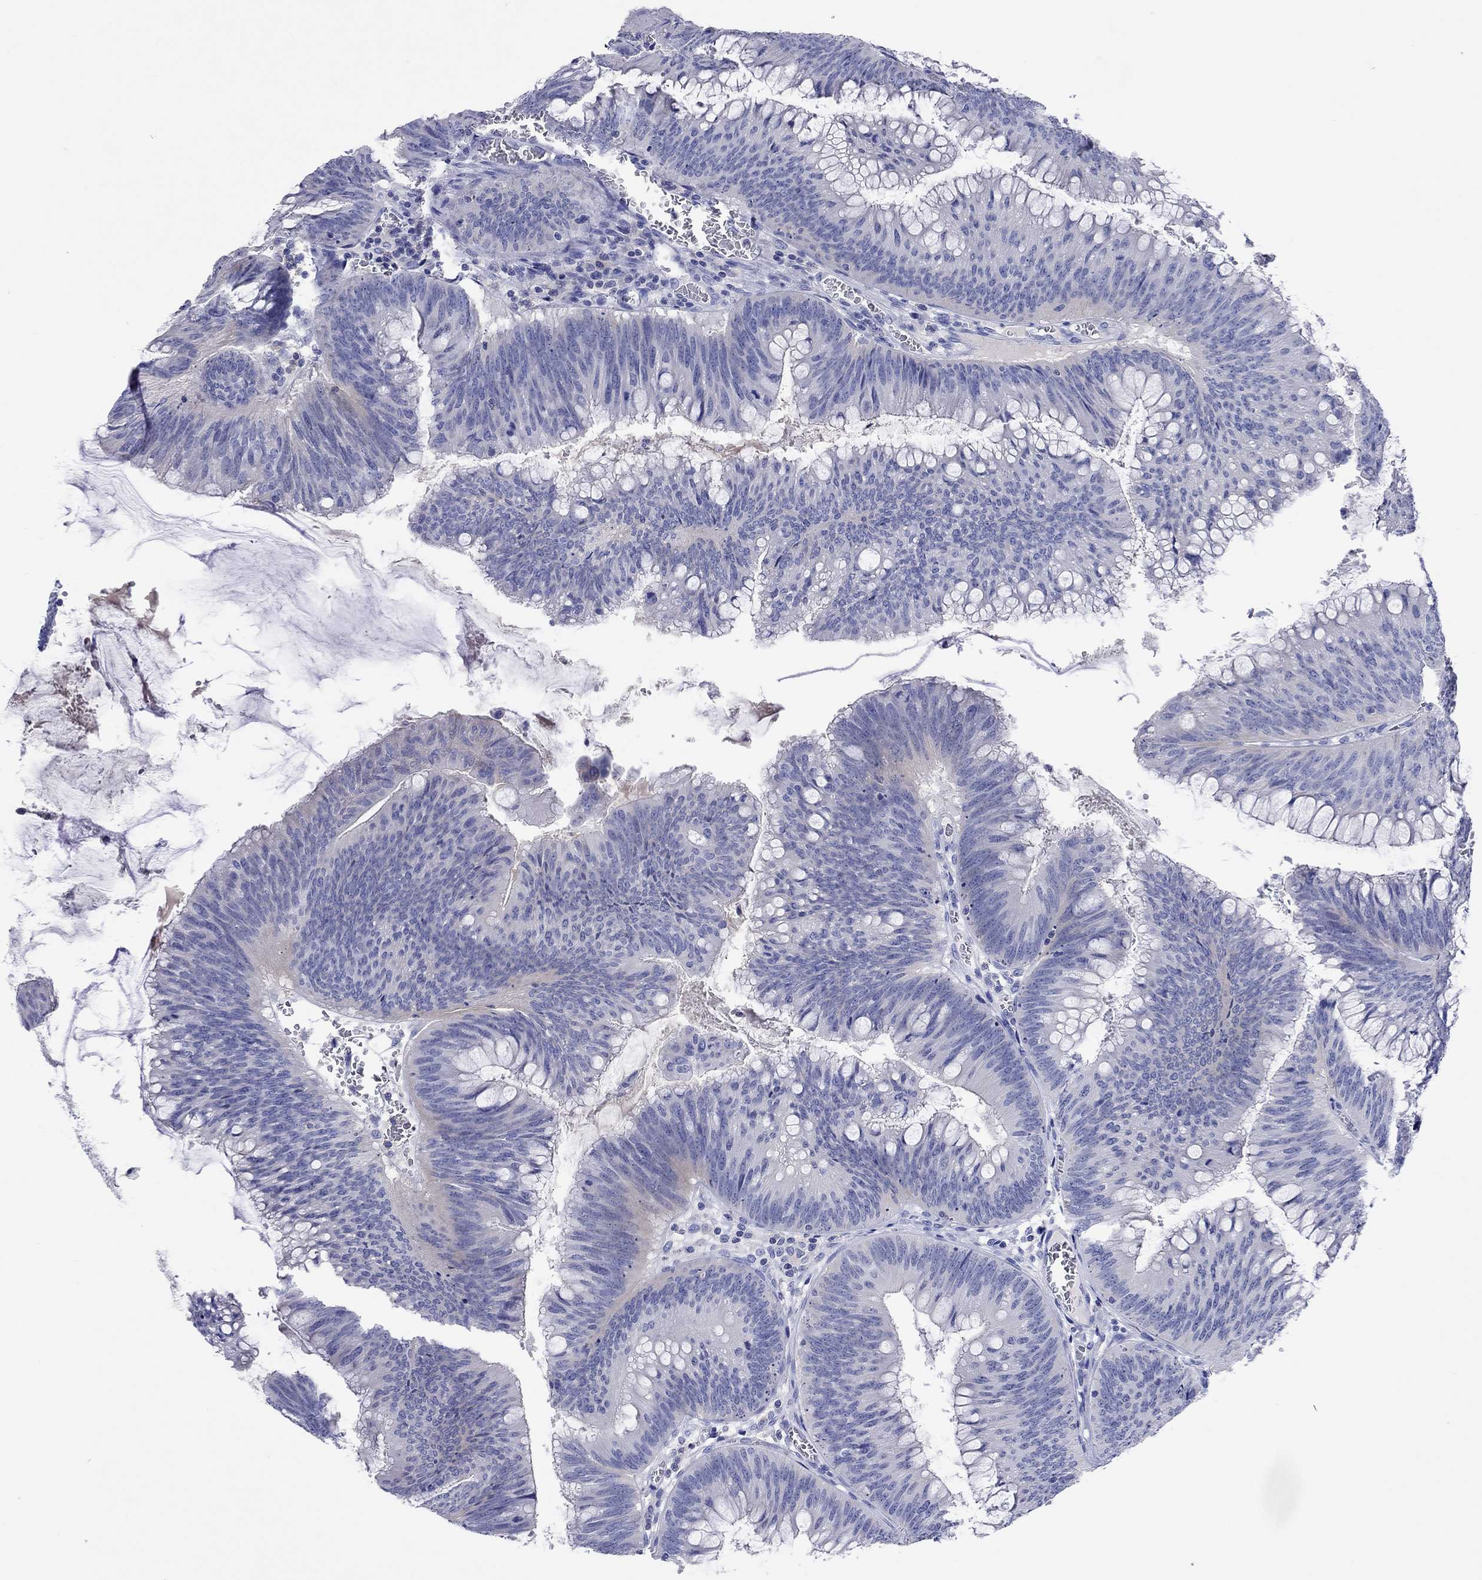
{"staining": {"intensity": "negative", "quantity": "none", "location": "none"}, "tissue": "colorectal cancer", "cell_type": "Tumor cells", "image_type": "cancer", "snomed": [{"axis": "morphology", "description": "Adenocarcinoma, NOS"}, {"axis": "topography", "description": "Rectum"}], "caption": "The photomicrograph shows no significant staining in tumor cells of colorectal cancer (adenocarcinoma).", "gene": "CALHM1", "patient": {"sex": "female", "age": 72}}